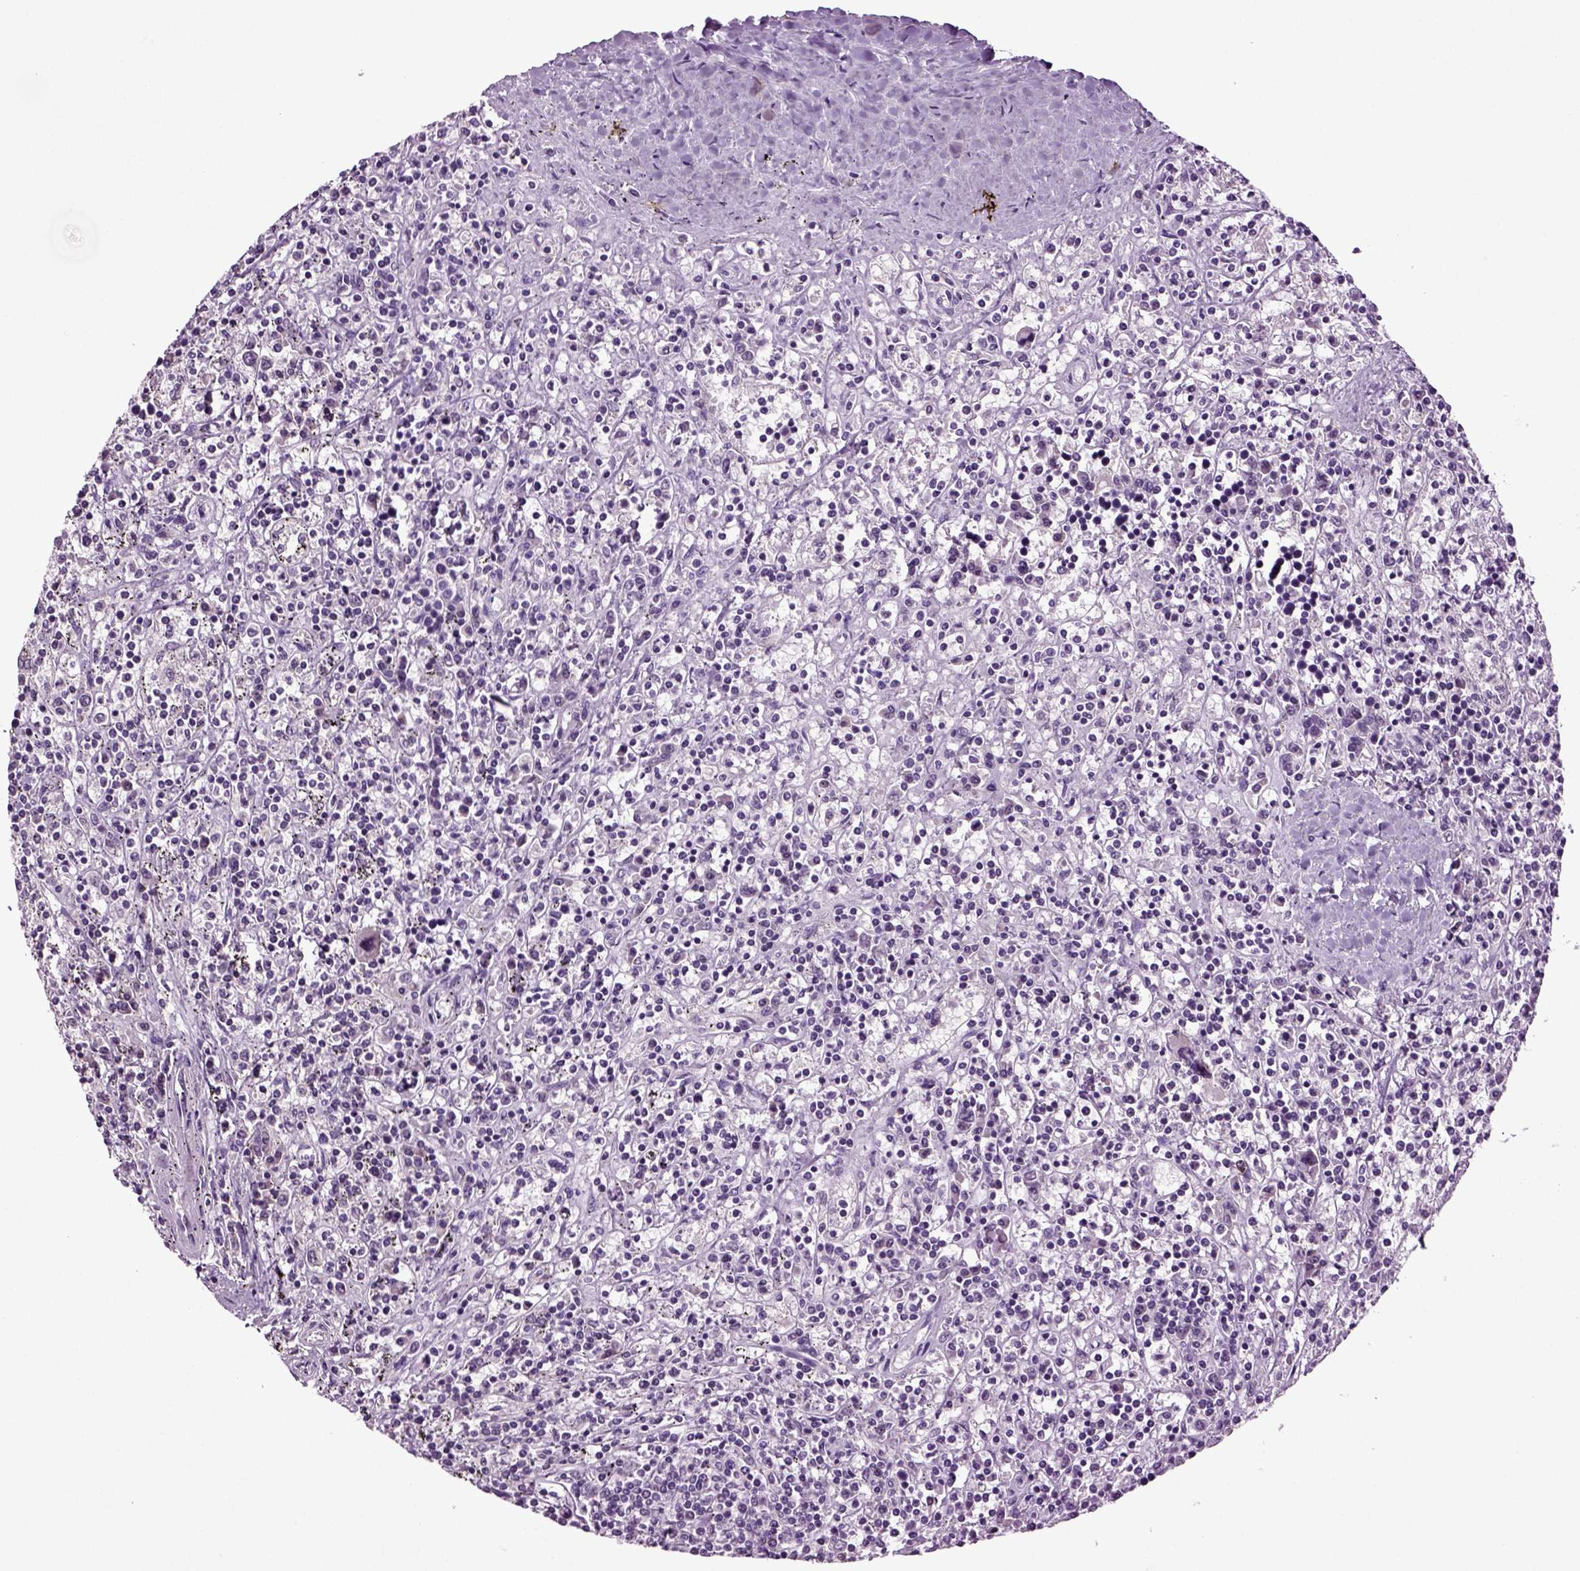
{"staining": {"intensity": "negative", "quantity": "none", "location": "none"}, "tissue": "lymphoma", "cell_type": "Tumor cells", "image_type": "cancer", "snomed": [{"axis": "morphology", "description": "Malignant lymphoma, non-Hodgkin's type, Low grade"}, {"axis": "topography", "description": "Spleen"}], "caption": "Immunohistochemistry of human lymphoma demonstrates no staining in tumor cells.", "gene": "PLCH2", "patient": {"sex": "male", "age": 62}}